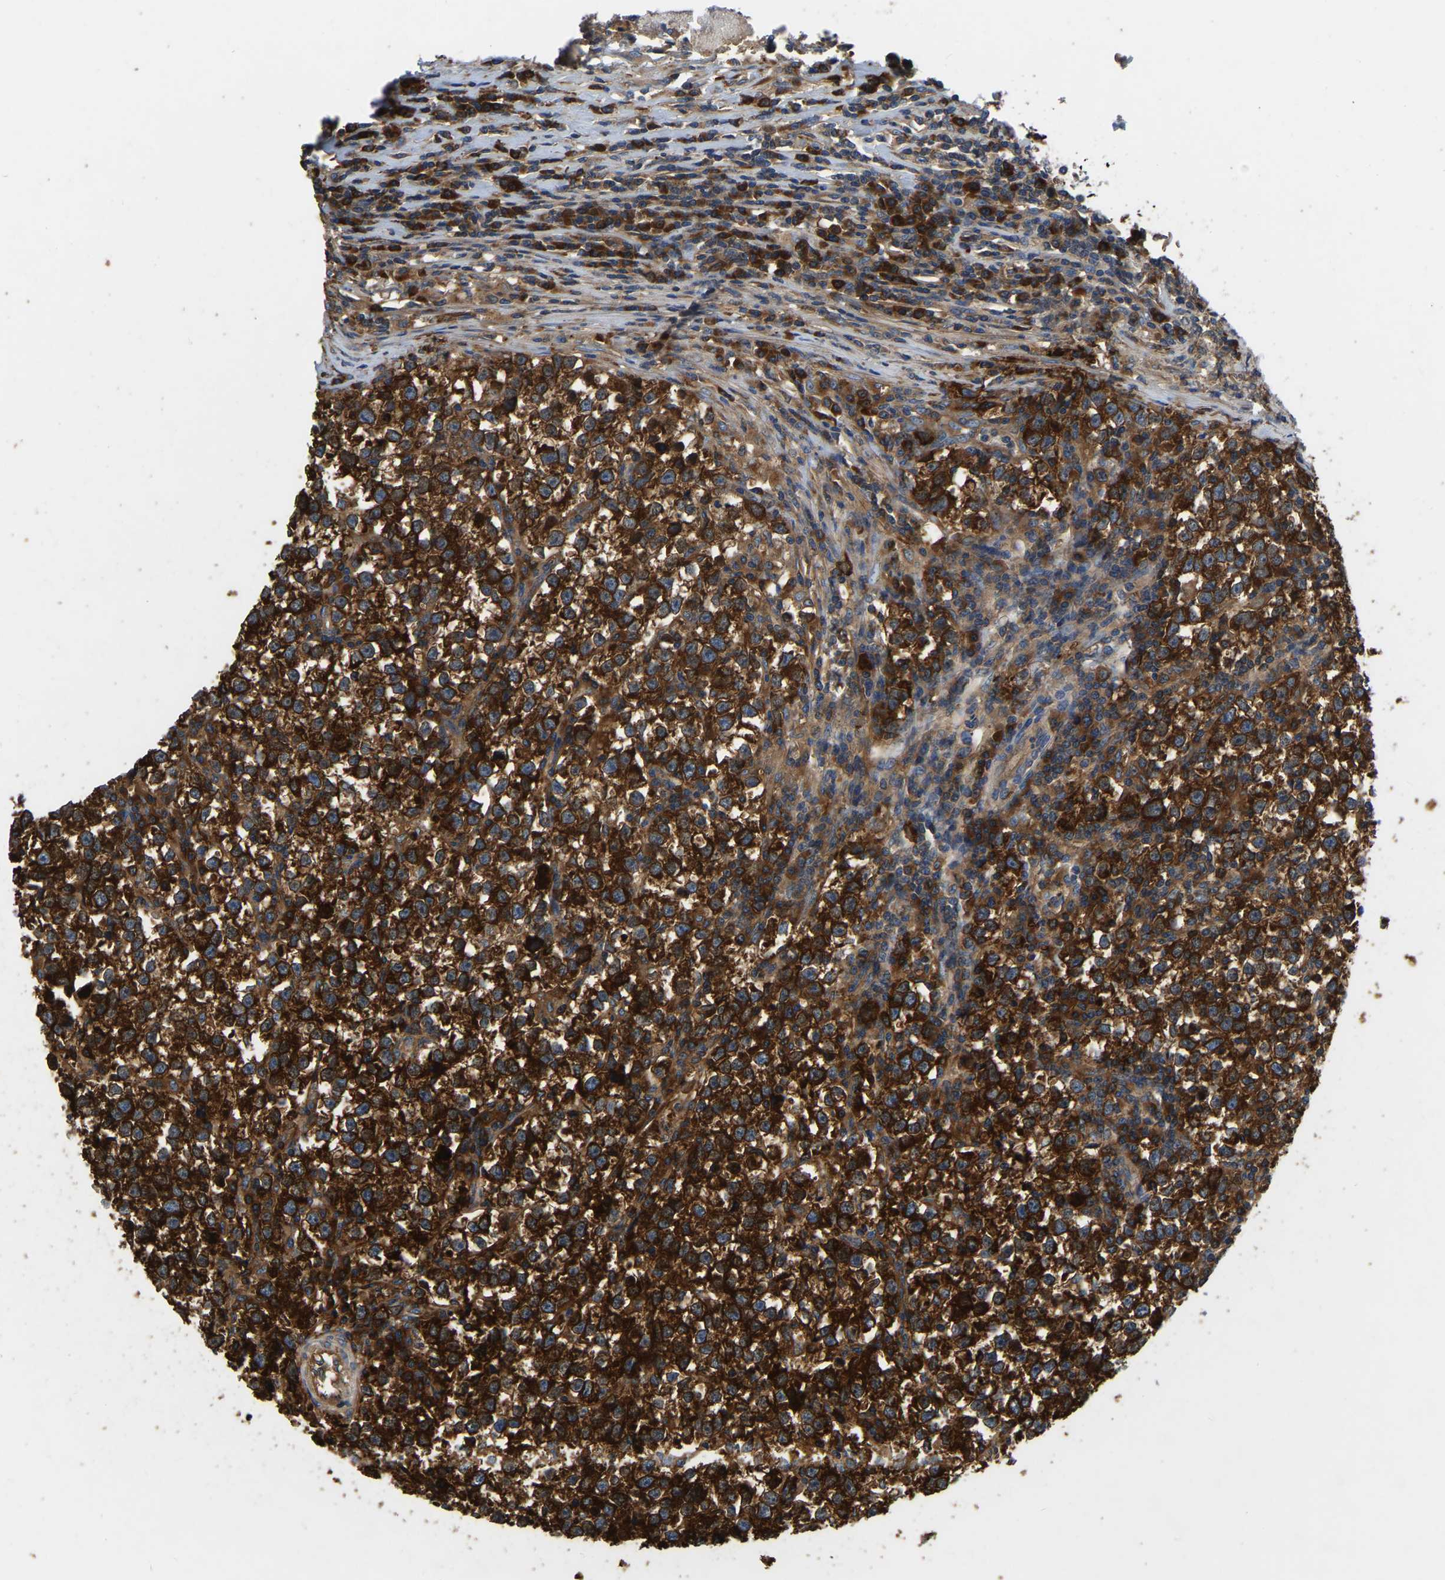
{"staining": {"intensity": "strong", "quantity": ">75%", "location": "cytoplasmic/membranous"}, "tissue": "testis cancer", "cell_type": "Tumor cells", "image_type": "cancer", "snomed": [{"axis": "morphology", "description": "Normal tissue, NOS"}, {"axis": "morphology", "description": "Seminoma, NOS"}, {"axis": "topography", "description": "Testis"}], "caption": "Immunohistochemistry histopathology image of human testis seminoma stained for a protein (brown), which exhibits high levels of strong cytoplasmic/membranous staining in approximately >75% of tumor cells.", "gene": "GARS1", "patient": {"sex": "male", "age": 43}}